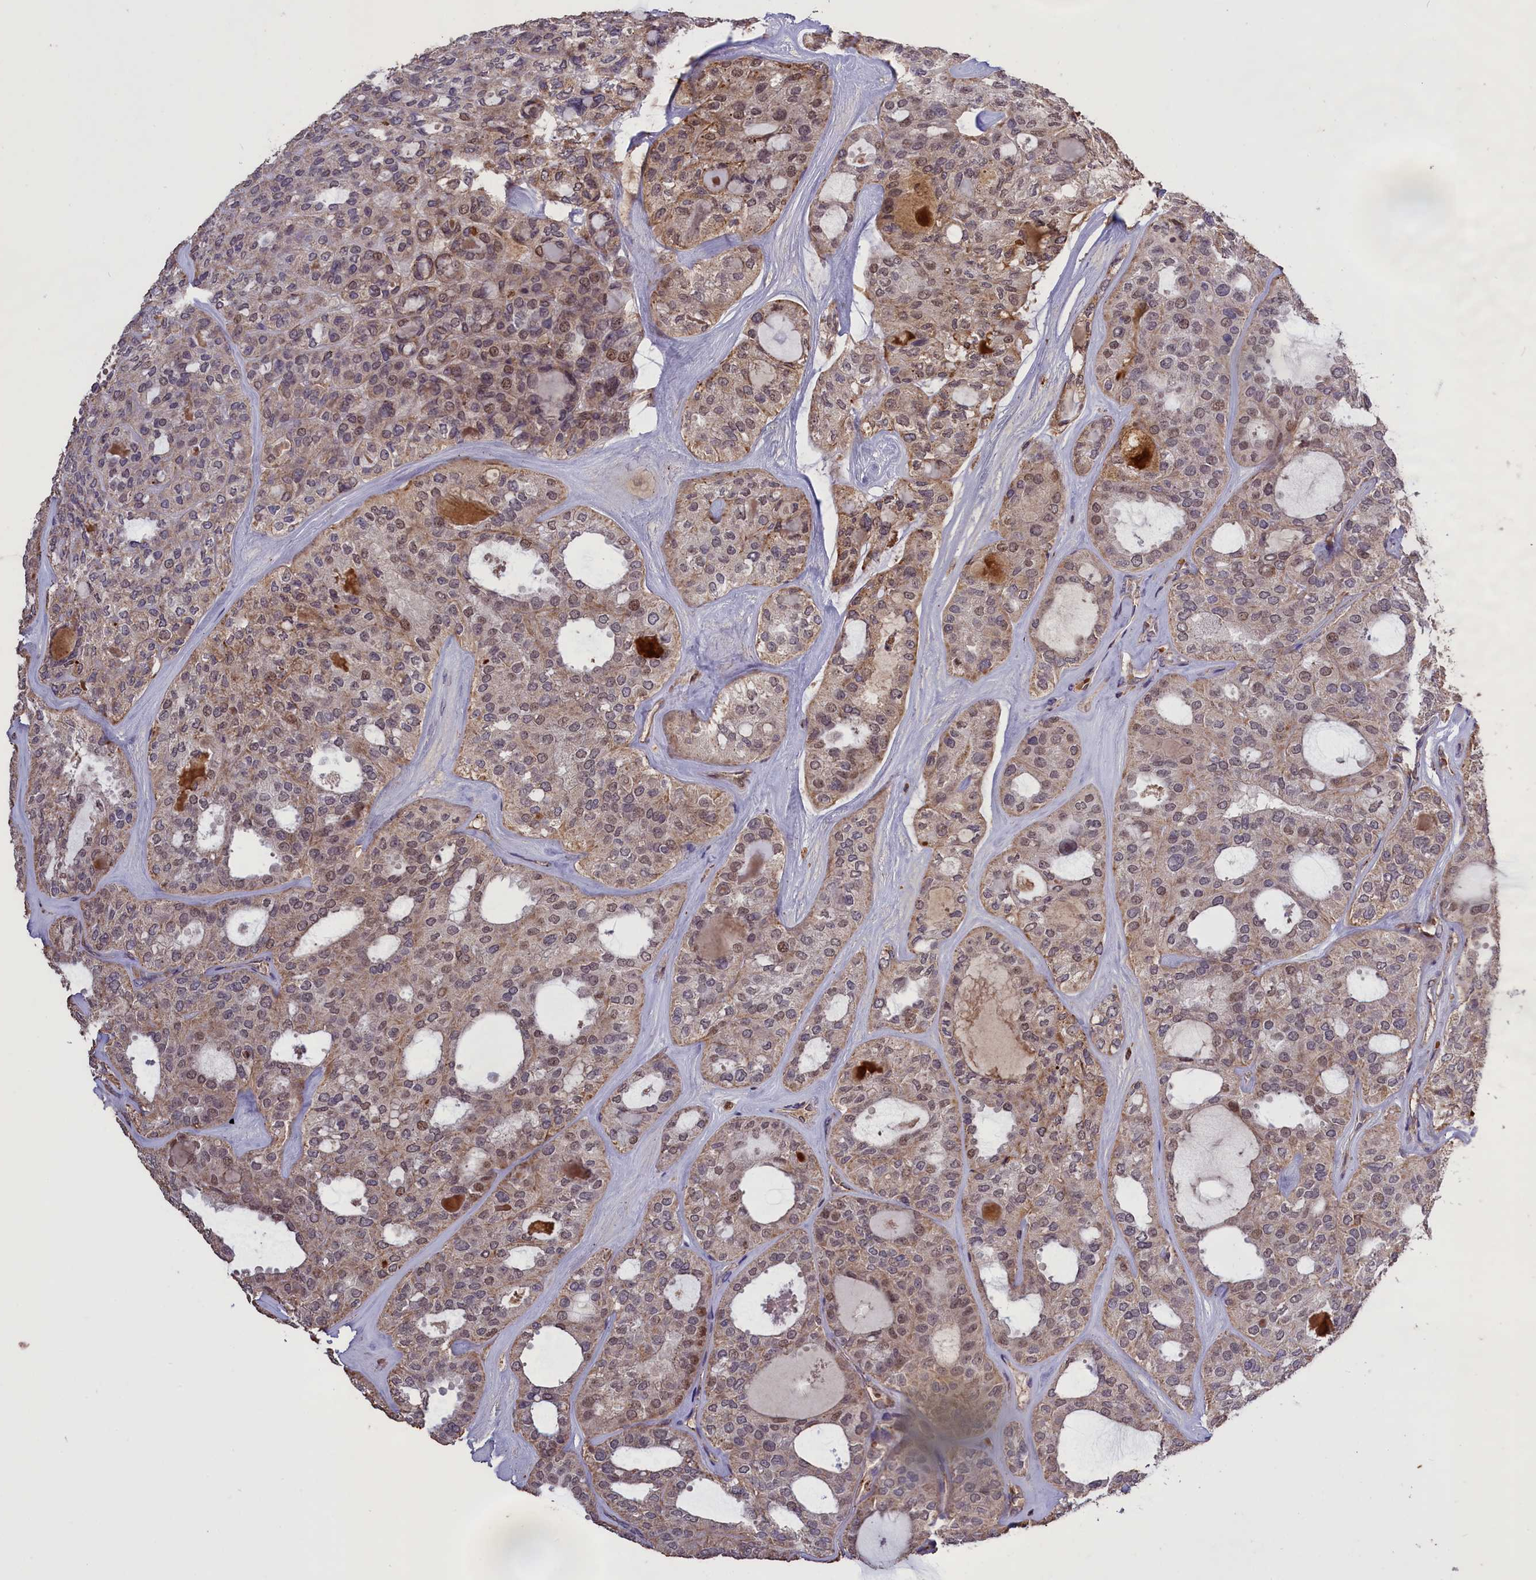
{"staining": {"intensity": "weak", "quantity": "25%-75%", "location": "cytoplasmic/membranous,nuclear"}, "tissue": "thyroid cancer", "cell_type": "Tumor cells", "image_type": "cancer", "snomed": [{"axis": "morphology", "description": "Follicular adenoma carcinoma, NOS"}, {"axis": "topography", "description": "Thyroid gland"}], "caption": "Human thyroid cancer (follicular adenoma carcinoma) stained for a protein (brown) displays weak cytoplasmic/membranous and nuclear positive positivity in about 25%-75% of tumor cells.", "gene": "CLRN2", "patient": {"sex": "male", "age": 75}}